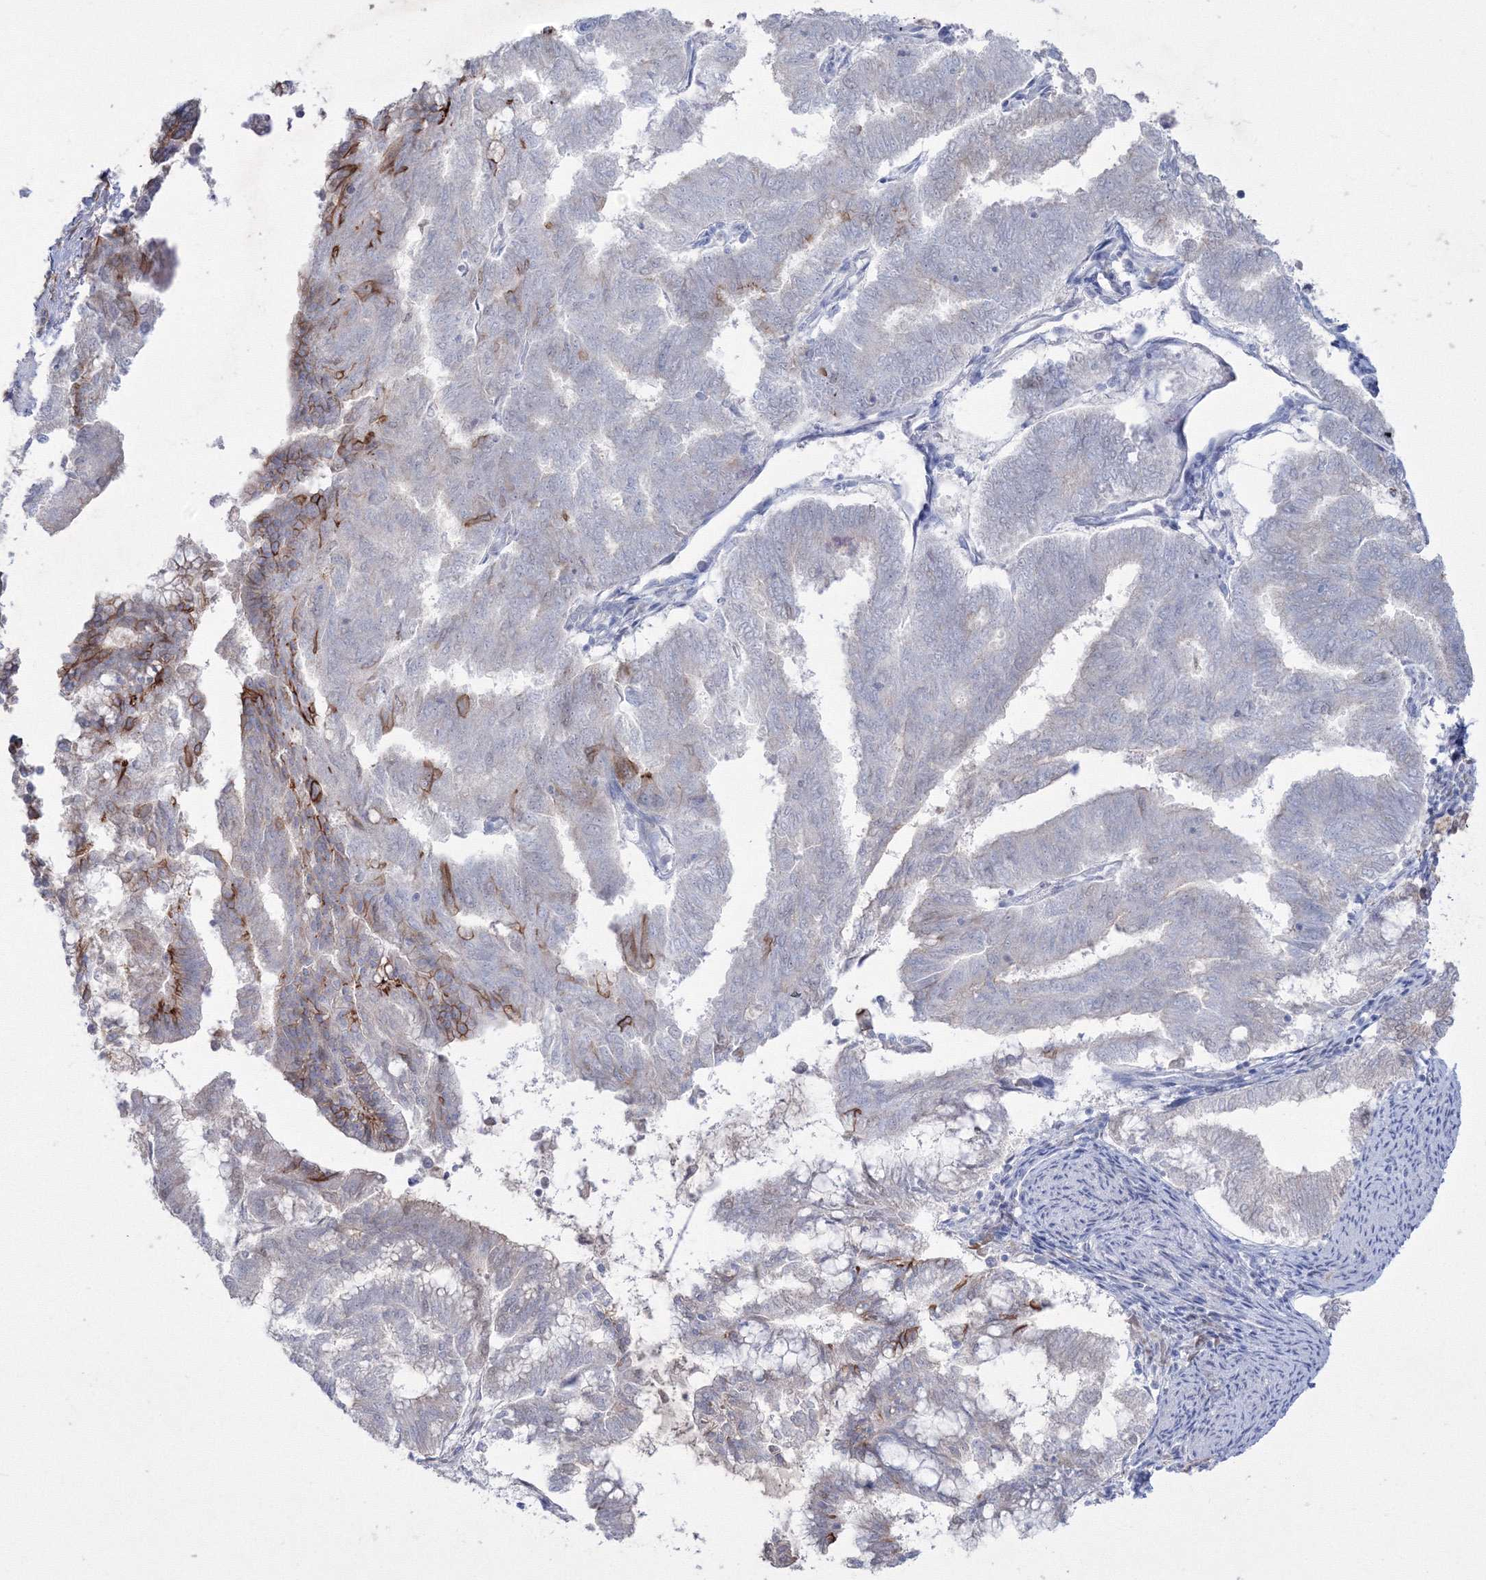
{"staining": {"intensity": "strong", "quantity": "25%-75%", "location": "cytoplasmic/membranous"}, "tissue": "endometrial cancer", "cell_type": "Tumor cells", "image_type": "cancer", "snomed": [{"axis": "morphology", "description": "Adenocarcinoma, NOS"}, {"axis": "topography", "description": "Endometrium"}], "caption": "There is high levels of strong cytoplasmic/membranous positivity in tumor cells of adenocarcinoma (endometrial), as demonstrated by immunohistochemical staining (brown color).", "gene": "TMEM139", "patient": {"sex": "female", "age": 79}}